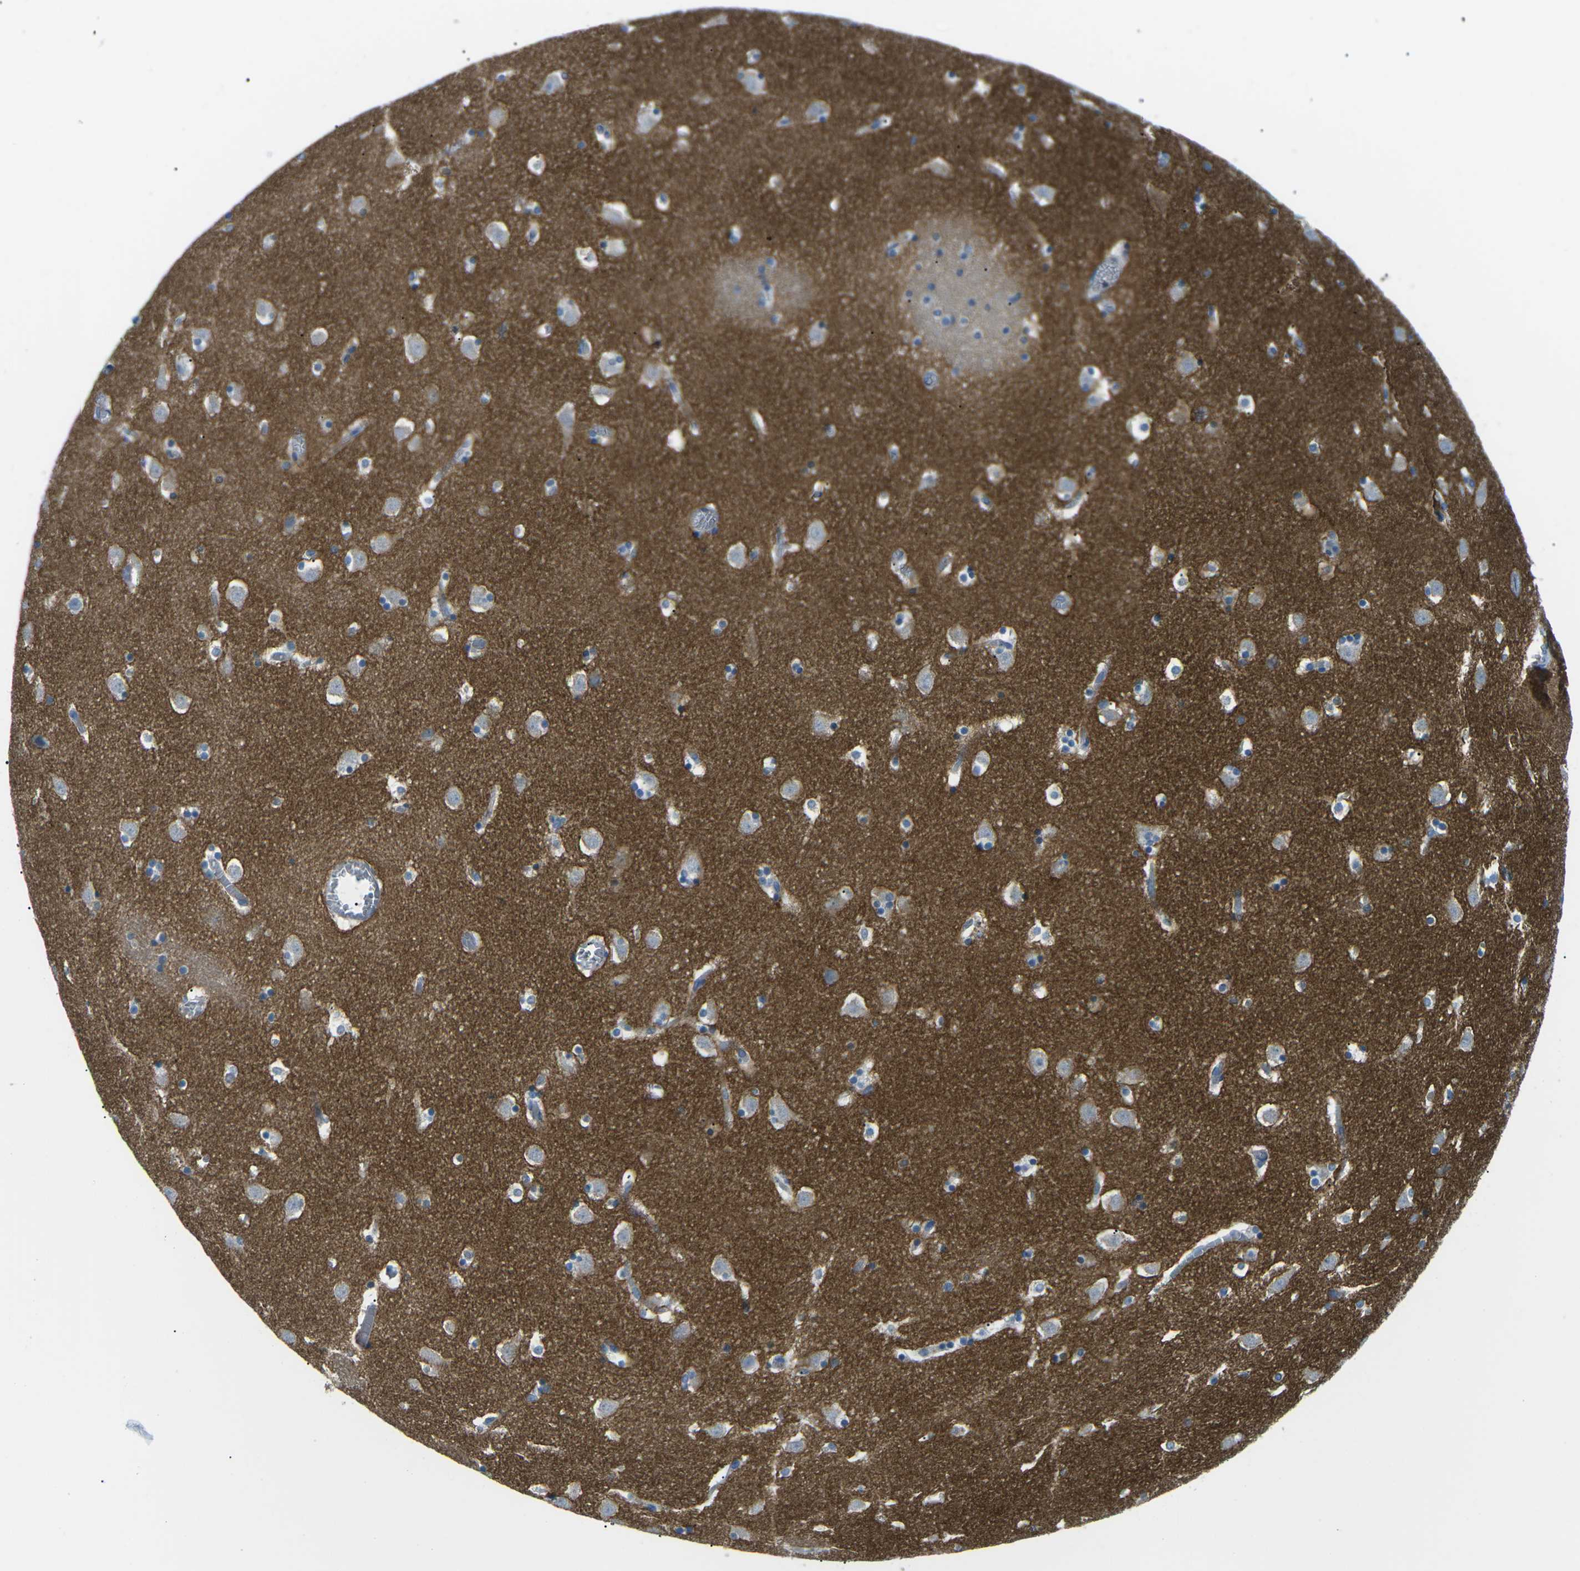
{"staining": {"intensity": "negative", "quantity": "none", "location": "none"}, "tissue": "caudate", "cell_type": "Glial cells", "image_type": "normal", "snomed": [{"axis": "morphology", "description": "Normal tissue, NOS"}, {"axis": "topography", "description": "Lateral ventricle wall"}], "caption": "A photomicrograph of human caudate is negative for staining in glial cells. (DAB (3,3'-diaminobenzidine) immunohistochemistry with hematoxylin counter stain).", "gene": "CD47", "patient": {"sex": "male", "age": 45}}